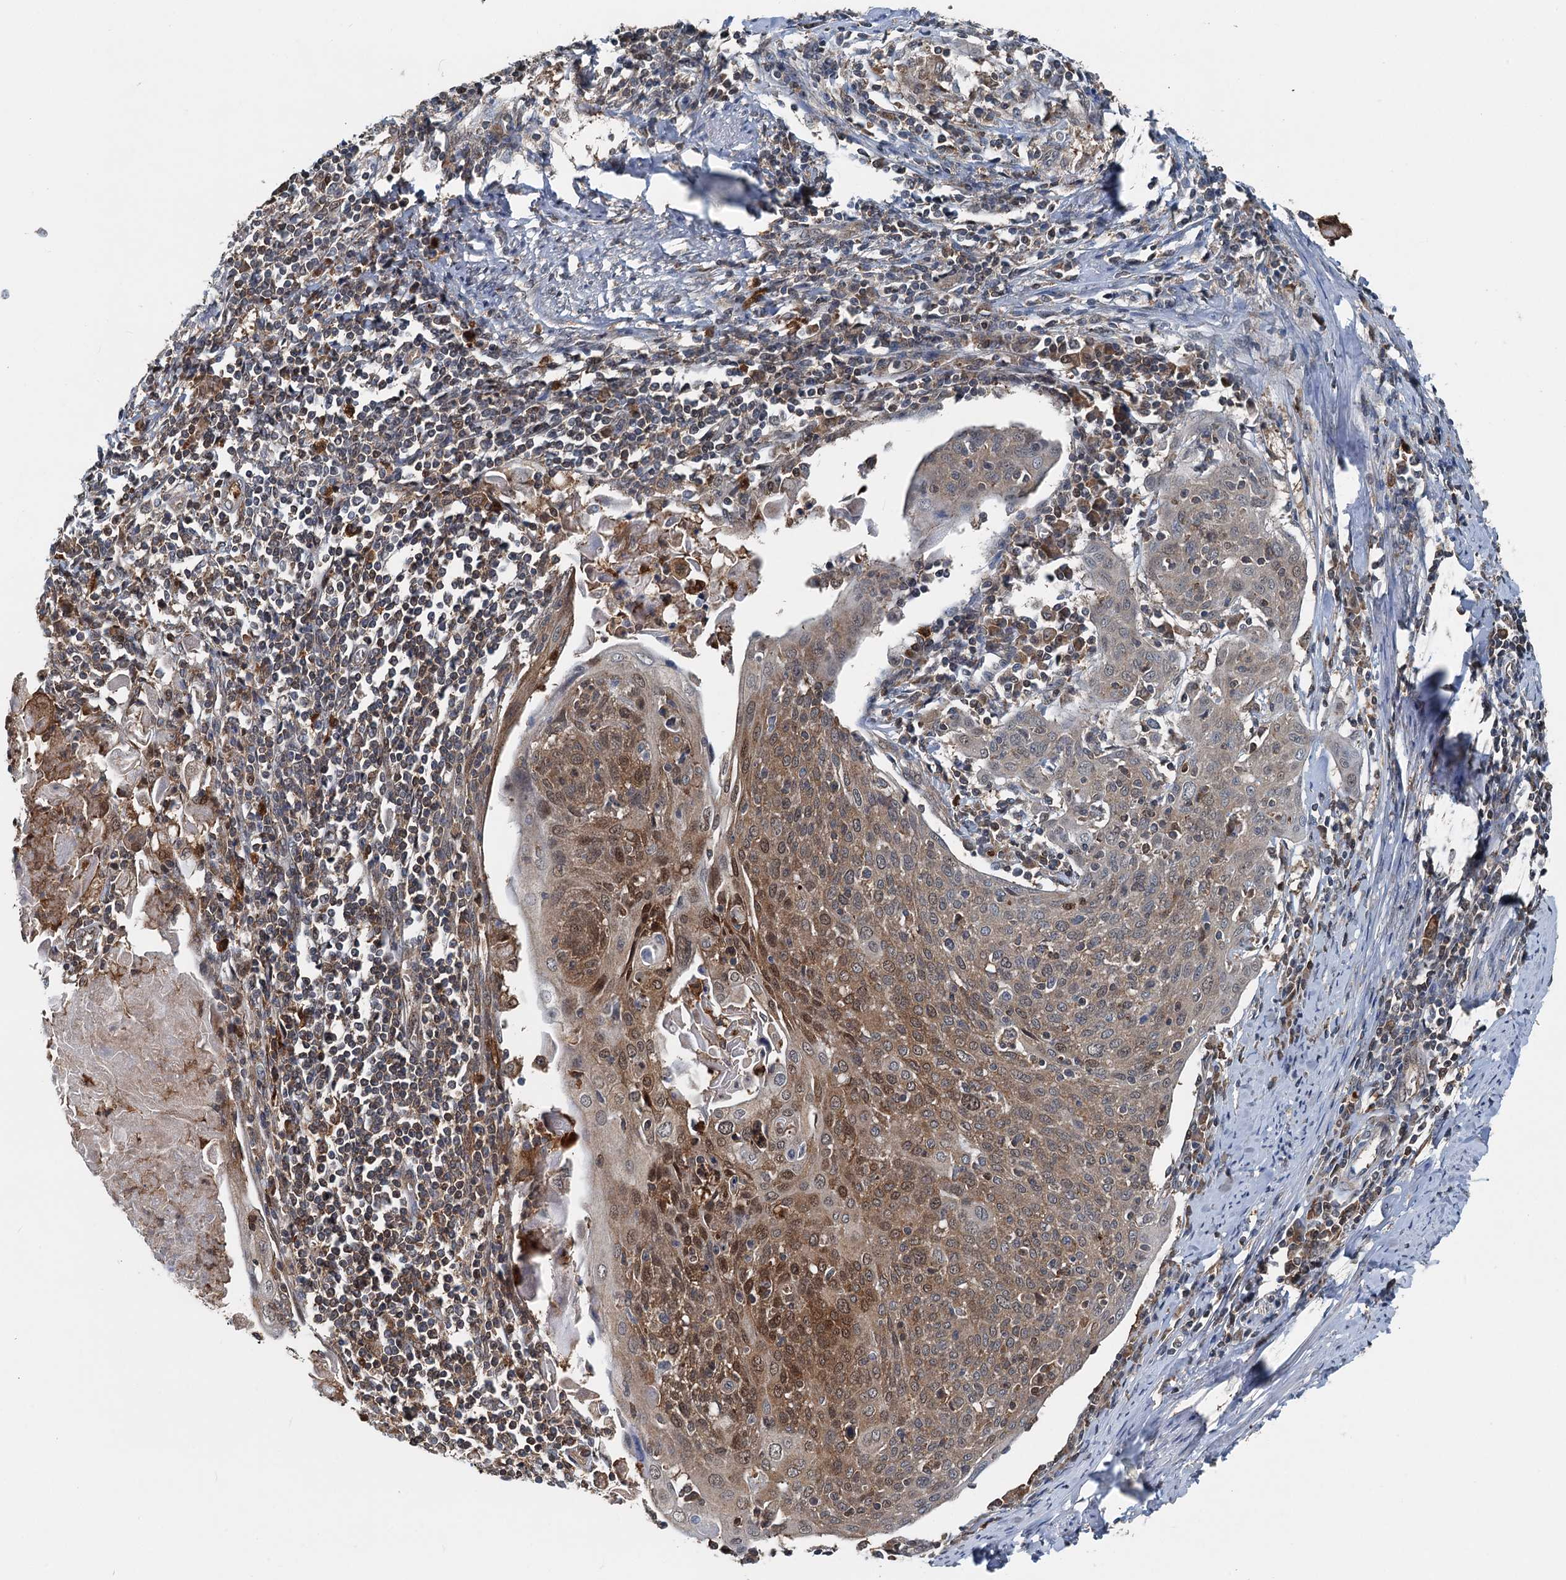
{"staining": {"intensity": "moderate", "quantity": ">75%", "location": "cytoplasmic/membranous,nuclear"}, "tissue": "cervical cancer", "cell_type": "Tumor cells", "image_type": "cancer", "snomed": [{"axis": "morphology", "description": "Squamous cell carcinoma, NOS"}, {"axis": "topography", "description": "Cervix"}], "caption": "Cervical cancer stained for a protein exhibits moderate cytoplasmic/membranous and nuclear positivity in tumor cells. The protein is stained brown, and the nuclei are stained in blue (DAB (3,3'-diaminobenzidine) IHC with brightfield microscopy, high magnification).", "gene": "GPI", "patient": {"sex": "female", "age": 67}}